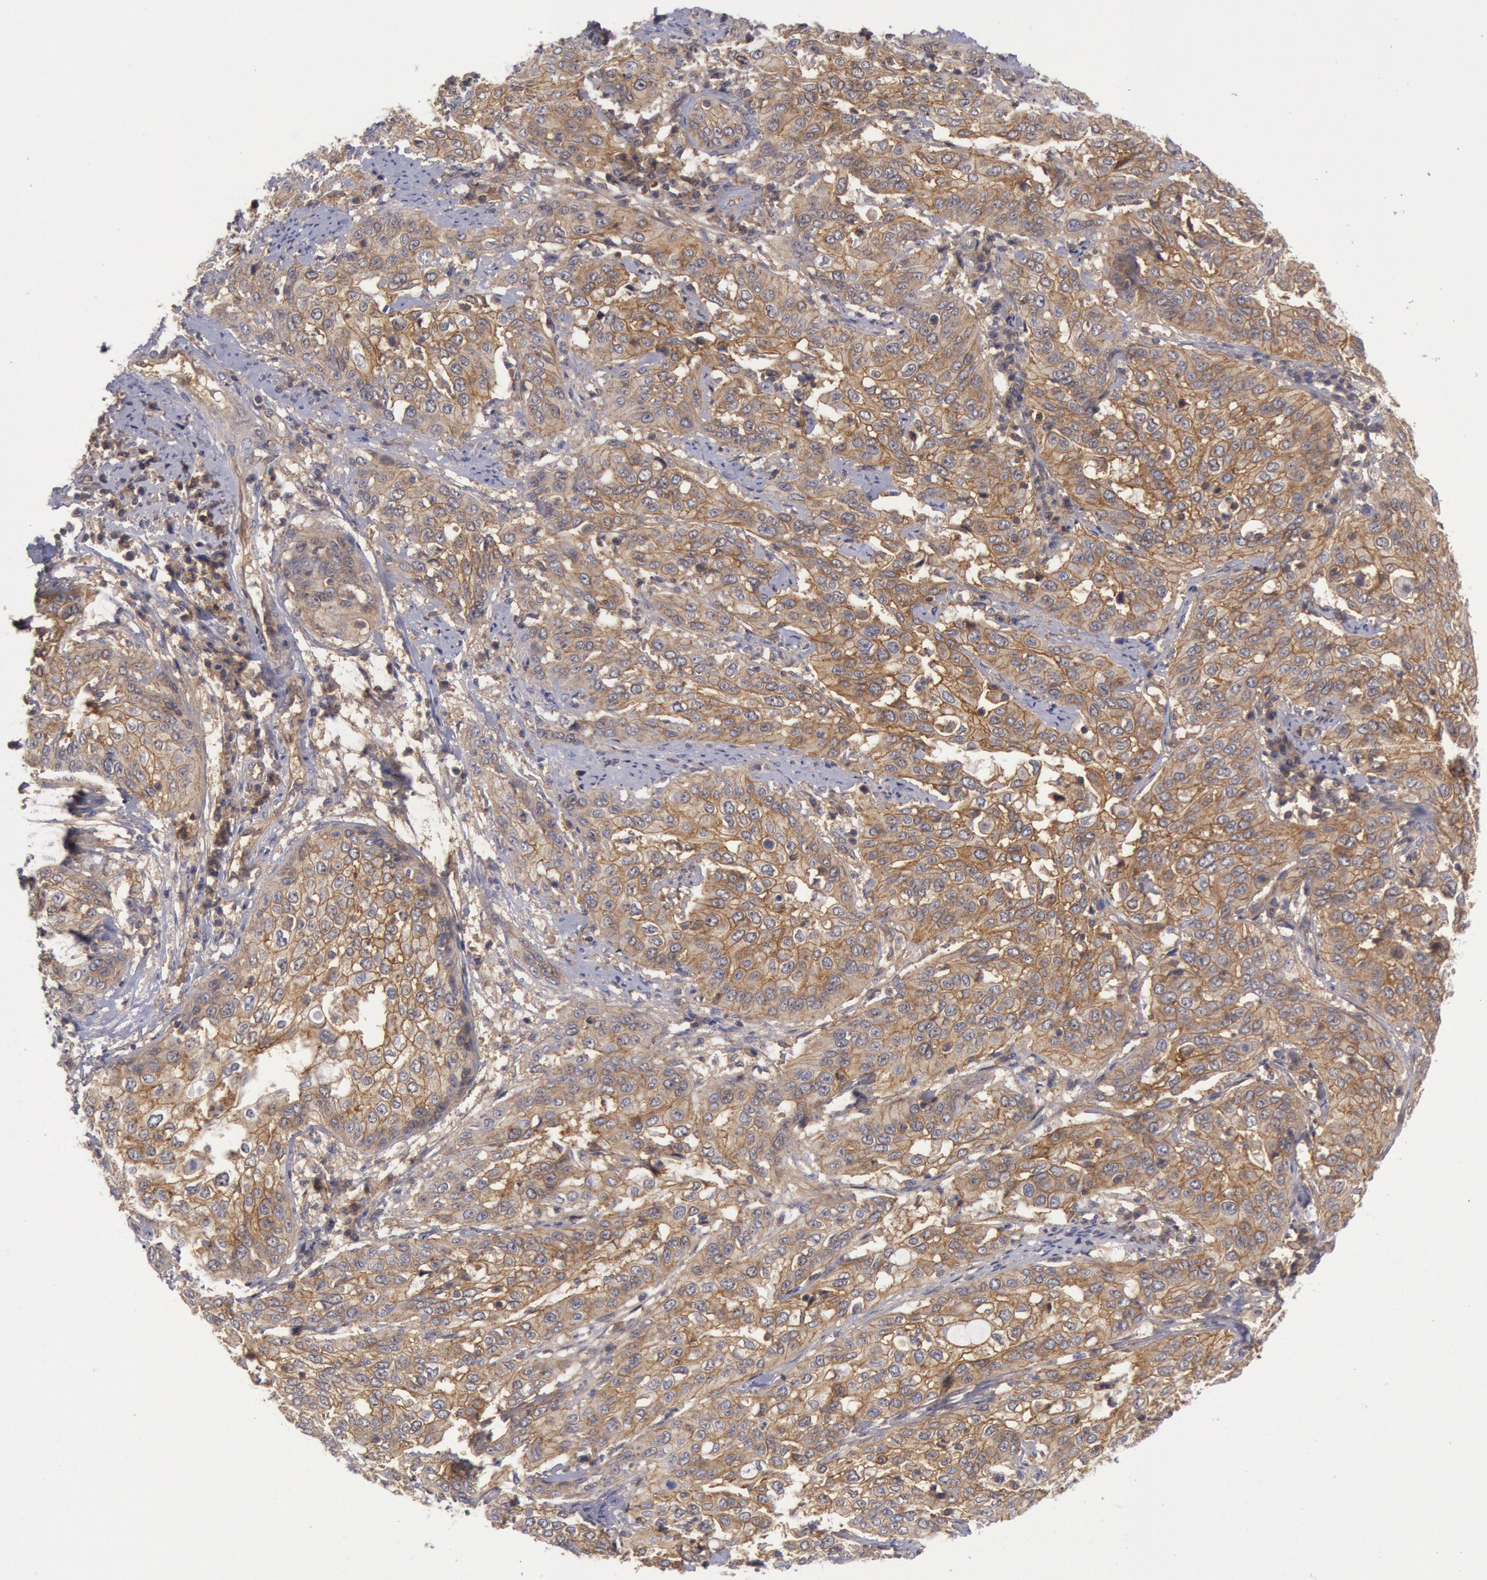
{"staining": {"intensity": "moderate", "quantity": ">75%", "location": "cytoplasmic/membranous"}, "tissue": "cervical cancer", "cell_type": "Tumor cells", "image_type": "cancer", "snomed": [{"axis": "morphology", "description": "Squamous cell carcinoma, NOS"}, {"axis": "topography", "description": "Cervix"}], "caption": "This micrograph displays immunohistochemistry staining of squamous cell carcinoma (cervical), with medium moderate cytoplasmic/membranous staining in approximately >75% of tumor cells.", "gene": "STX4", "patient": {"sex": "female", "age": 41}}